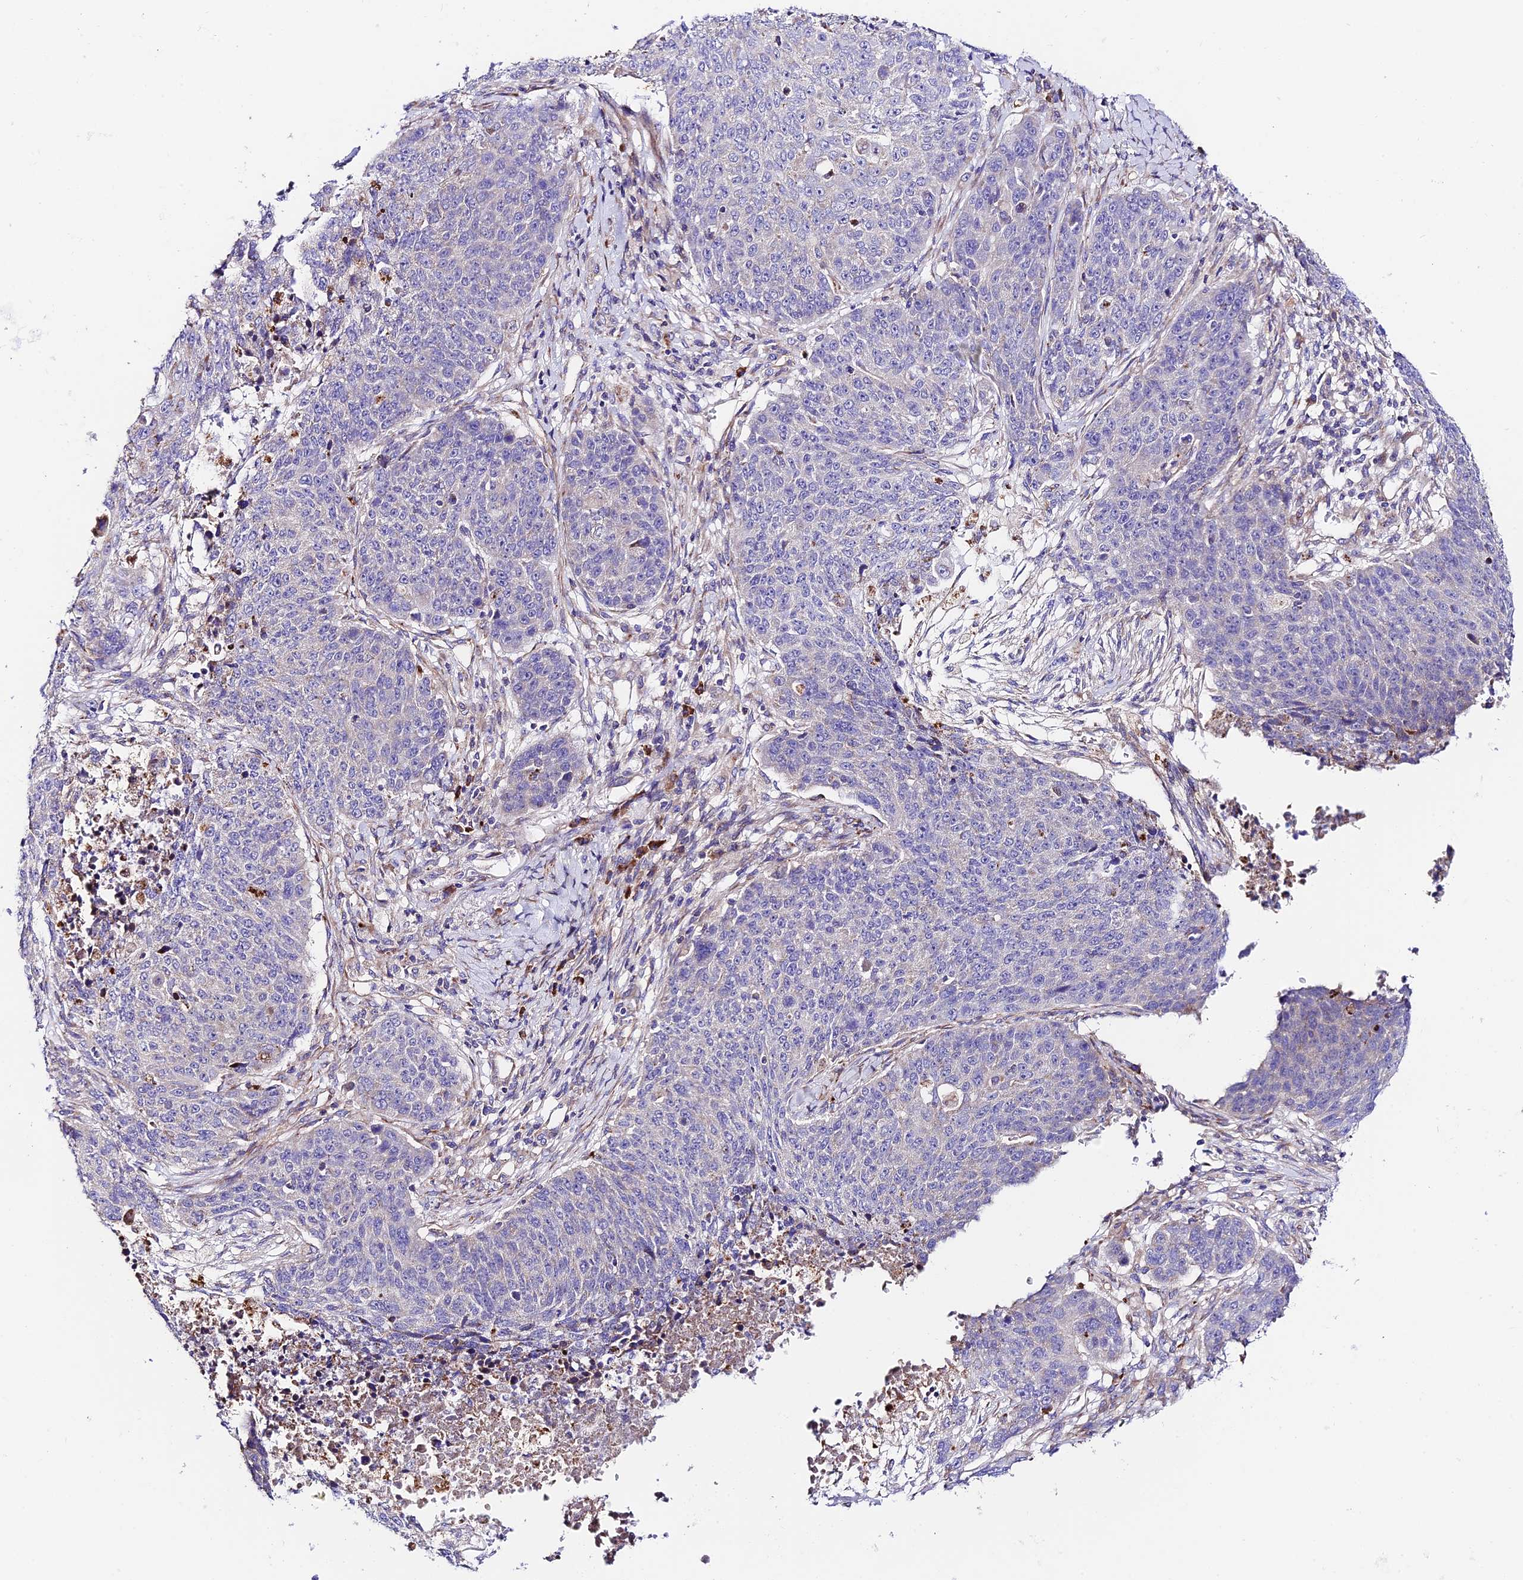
{"staining": {"intensity": "negative", "quantity": "none", "location": "none"}, "tissue": "lung cancer", "cell_type": "Tumor cells", "image_type": "cancer", "snomed": [{"axis": "morphology", "description": "Normal tissue, NOS"}, {"axis": "morphology", "description": "Squamous cell carcinoma, NOS"}, {"axis": "topography", "description": "Lymph node"}, {"axis": "topography", "description": "Lung"}], "caption": "Immunohistochemistry image of neoplastic tissue: lung cancer stained with DAB (3,3'-diaminobenzidine) demonstrates no significant protein positivity in tumor cells.", "gene": "VPS13C", "patient": {"sex": "male", "age": 66}}